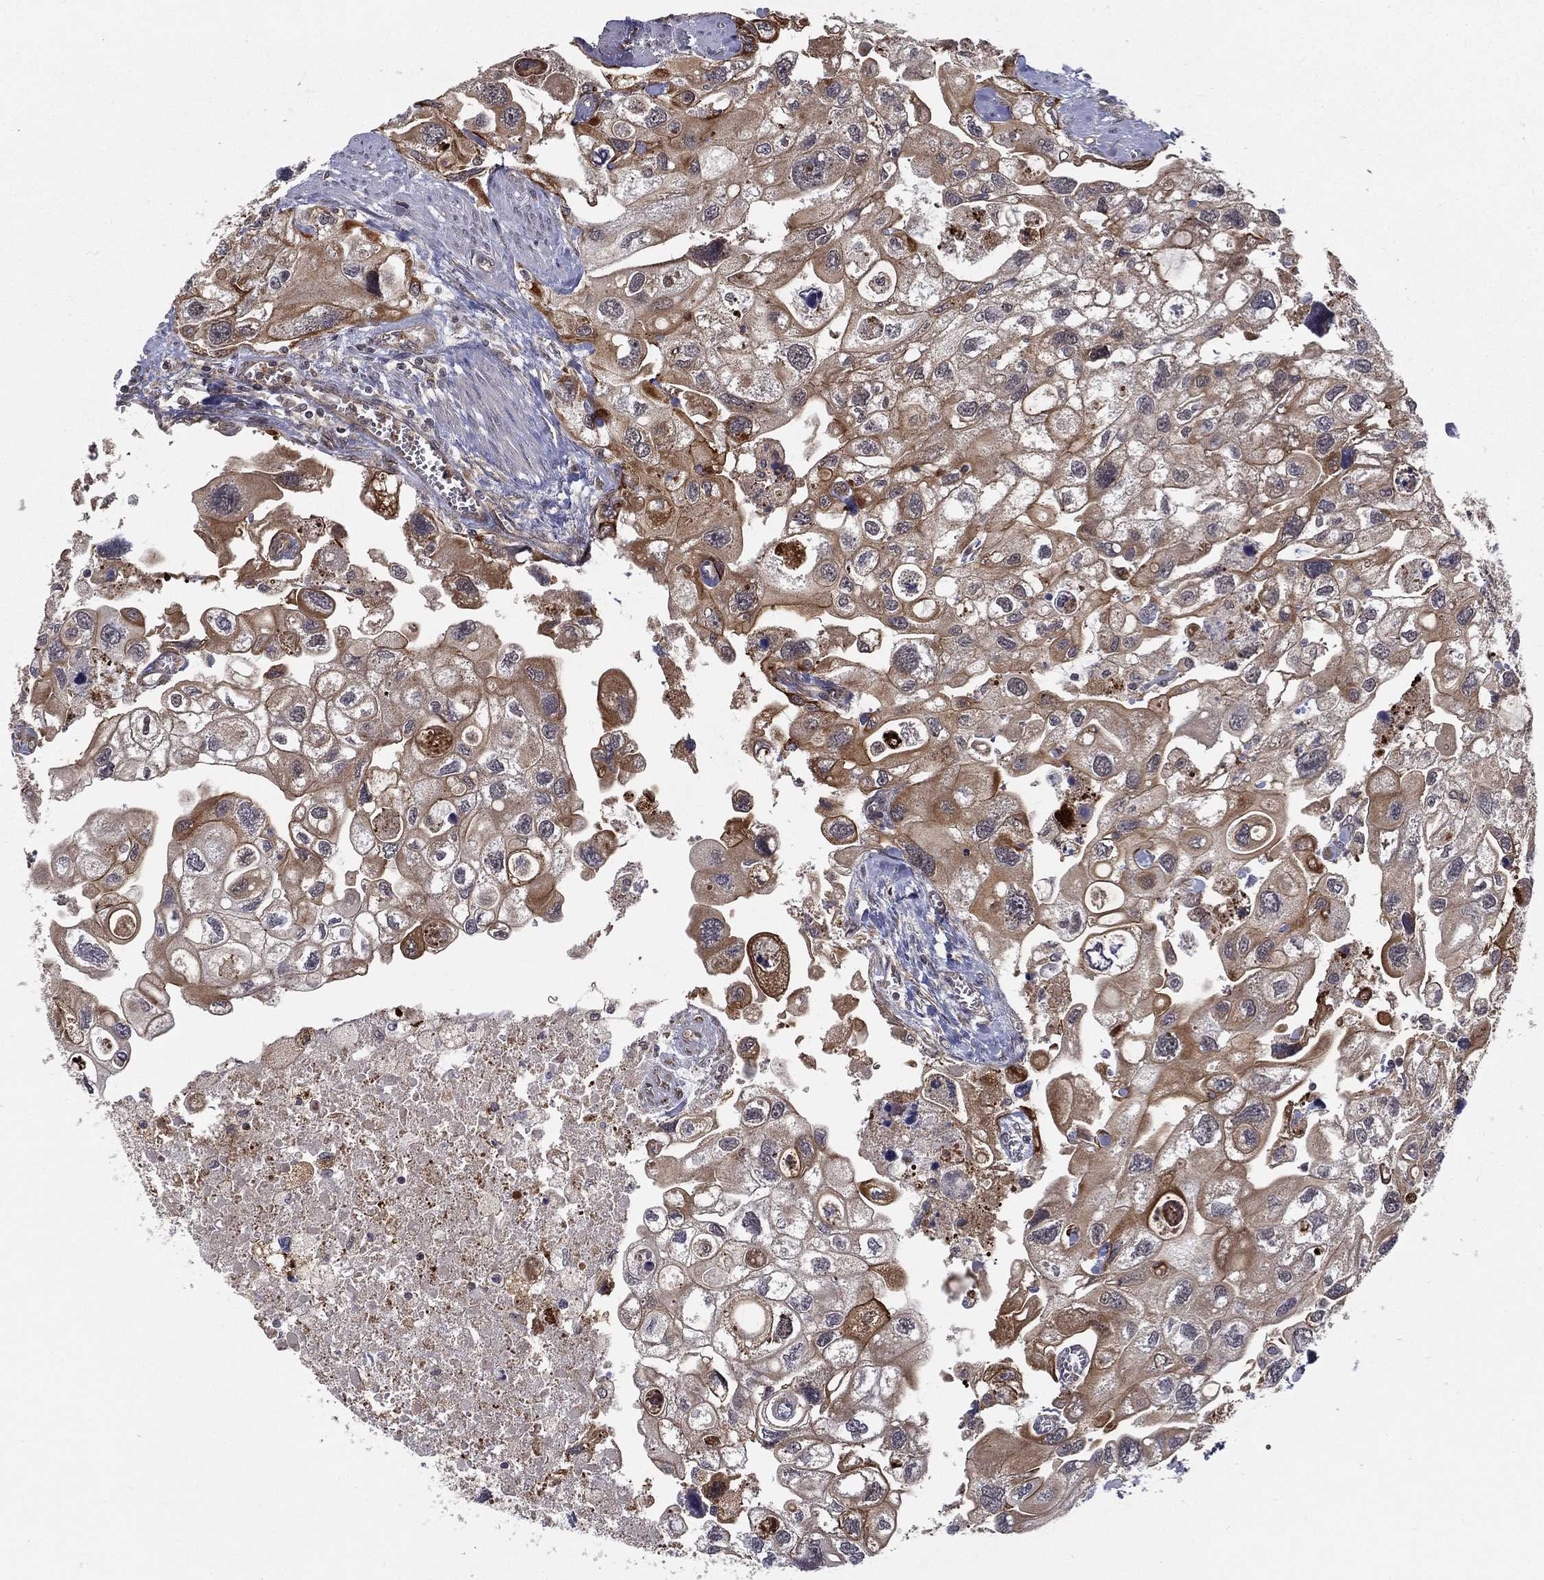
{"staining": {"intensity": "moderate", "quantity": ">75%", "location": "cytoplasmic/membranous"}, "tissue": "urothelial cancer", "cell_type": "Tumor cells", "image_type": "cancer", "snomed": [{"axis": "morphology", "description": "Urothelial carcinoma, High grade"}, {"axis": "topography", "description": "Urinary bladder"}], "caption": "Urothelial cancer was stained to show a protein in brown. There is medium levels of moderate cytoplasmic/membranous staining in about >75% of tumor cells. (DAB (3,3'-diaminobenzidine) = brown stain, brightfield microscopy at high magnification).", "gene": "UACA", "patient": {"sex": "male", "age": 59}}